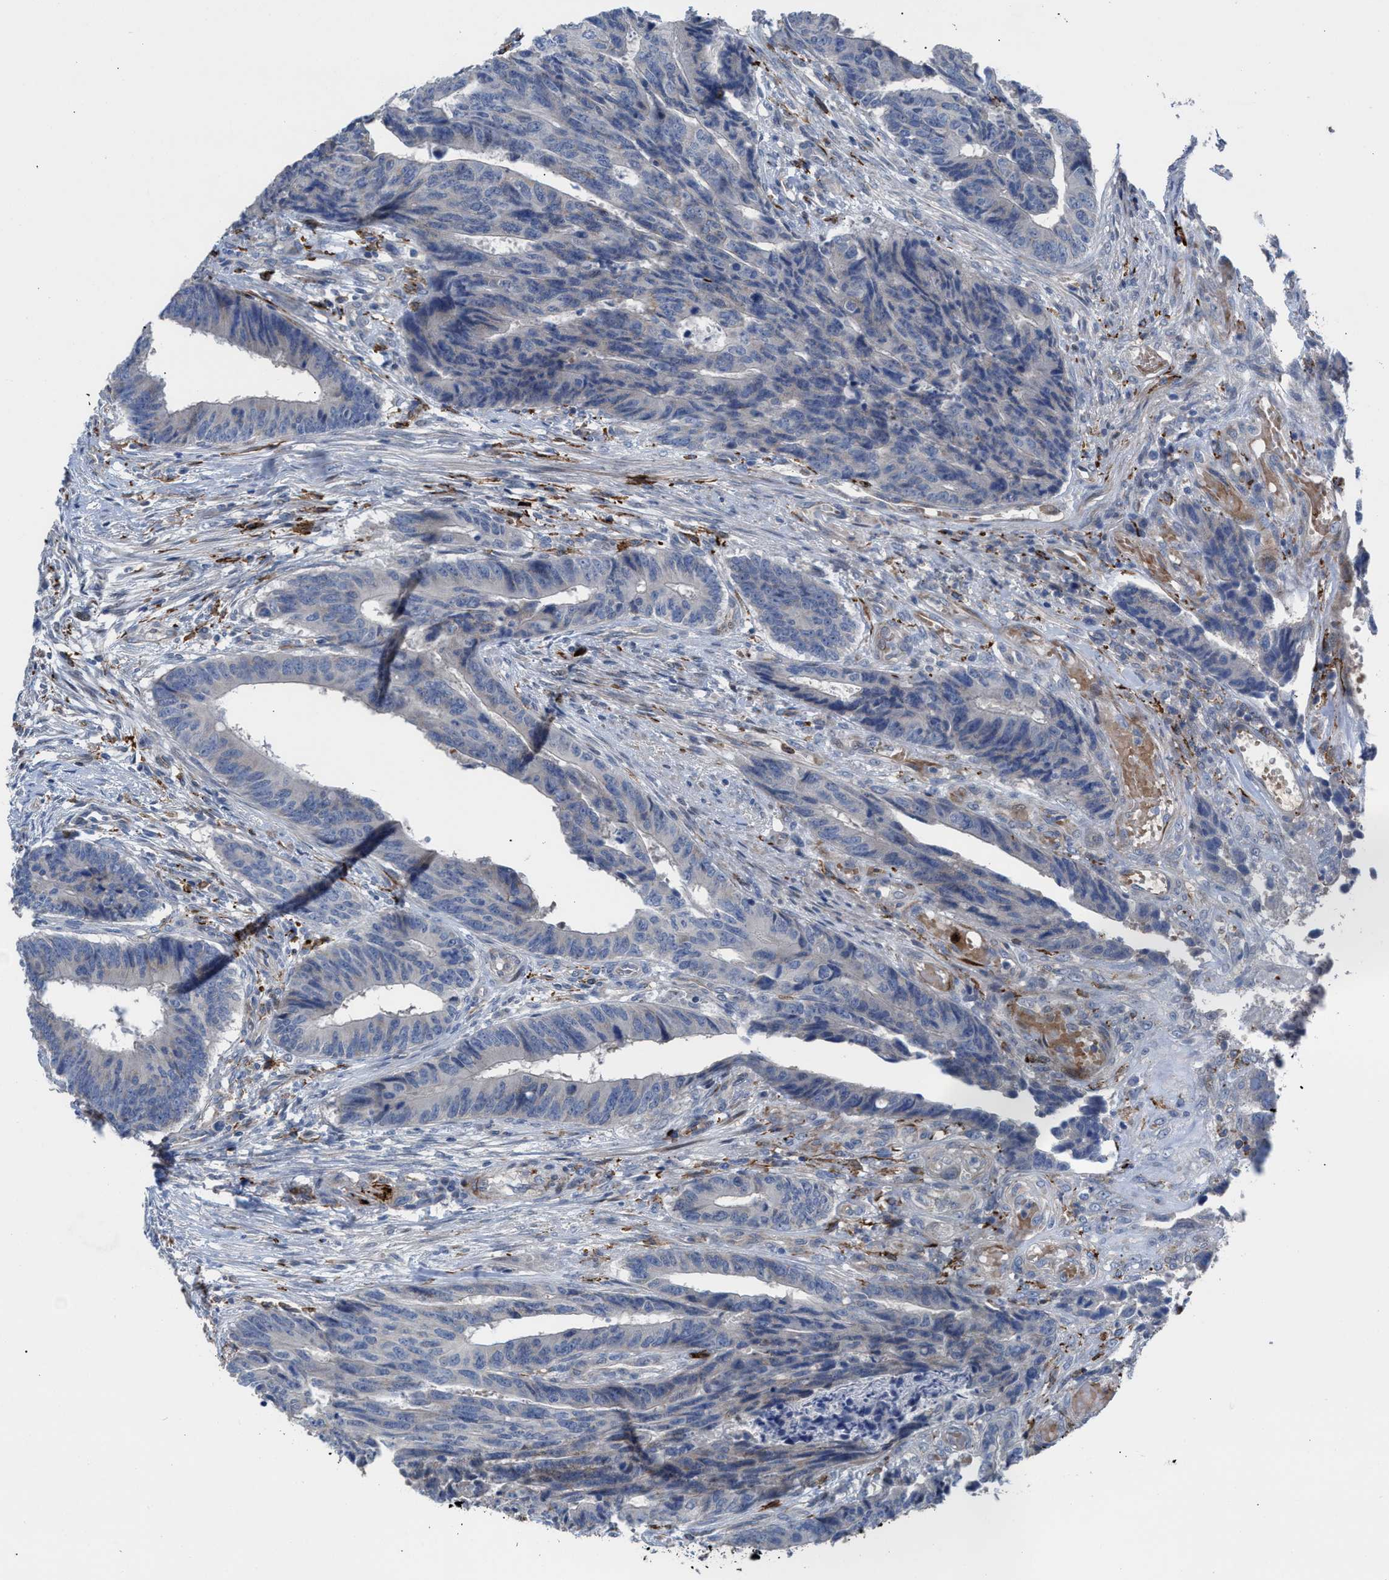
{"staining": {"intensity": "negative", "quantity": "none", "location": "none"}, "tissue": "colorectal cancer", "cell_type": "Tumor cells", "image_type": "cancer", "snomed": [{"axis": "morphology", "description": "Adenocarcinoma, NOS"}, {"axis": "topography", "description": "Rectum"}], "caption": "This is a photomicrograph of immunohistochemistry (IHC) staining of adenocarcinoma (colorectal), which shows no positivity in tumor cells.", "gene": "SLC47A1", "patient": {"sex": "male", "age": 84}}